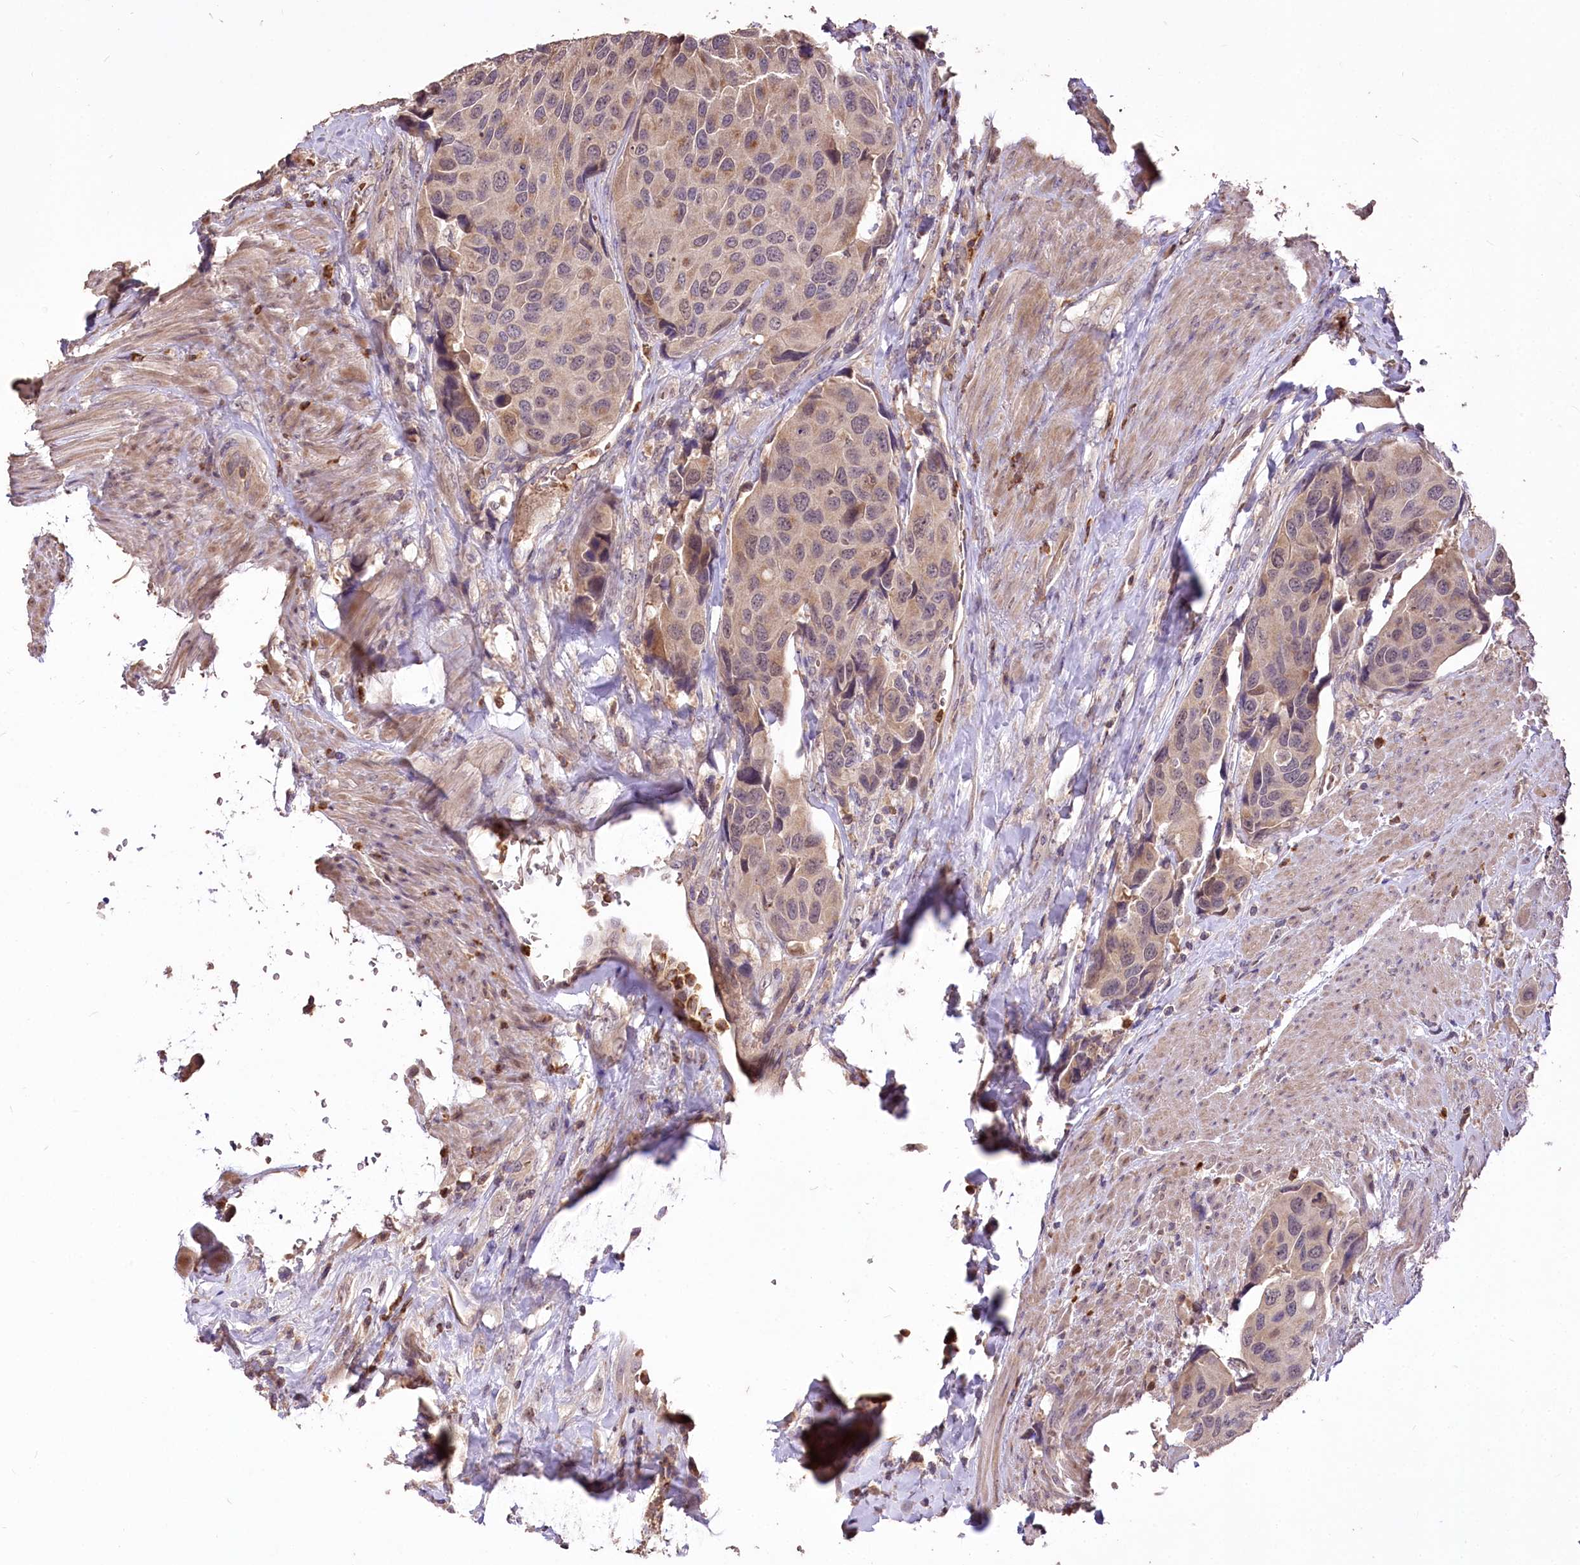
{"staining": {"intensity": "weak", "quantity": "25%-75%", "location": "cytoplasmic/membranous"}, "tissue": "urothelial cancer", "cell_type": "Tumor cells", "image_type": "cancer", "snomed": [{"axis": "morphology", "description": "Urothelial carcinoma, High grade"}, {"axis": "topography", "description": "Urinary bladder"}], "caption": "Immunohistochemistry (IHC) photomicrograph of high-grade urothelial carcinoma stained for a protein (brown), which reveals low levels of weak cytoplasmic/membranous expression in about 25%-75% of tumor cells.", "gene": "SERGEF", "patient": {"sex": "male", "age": 74}}